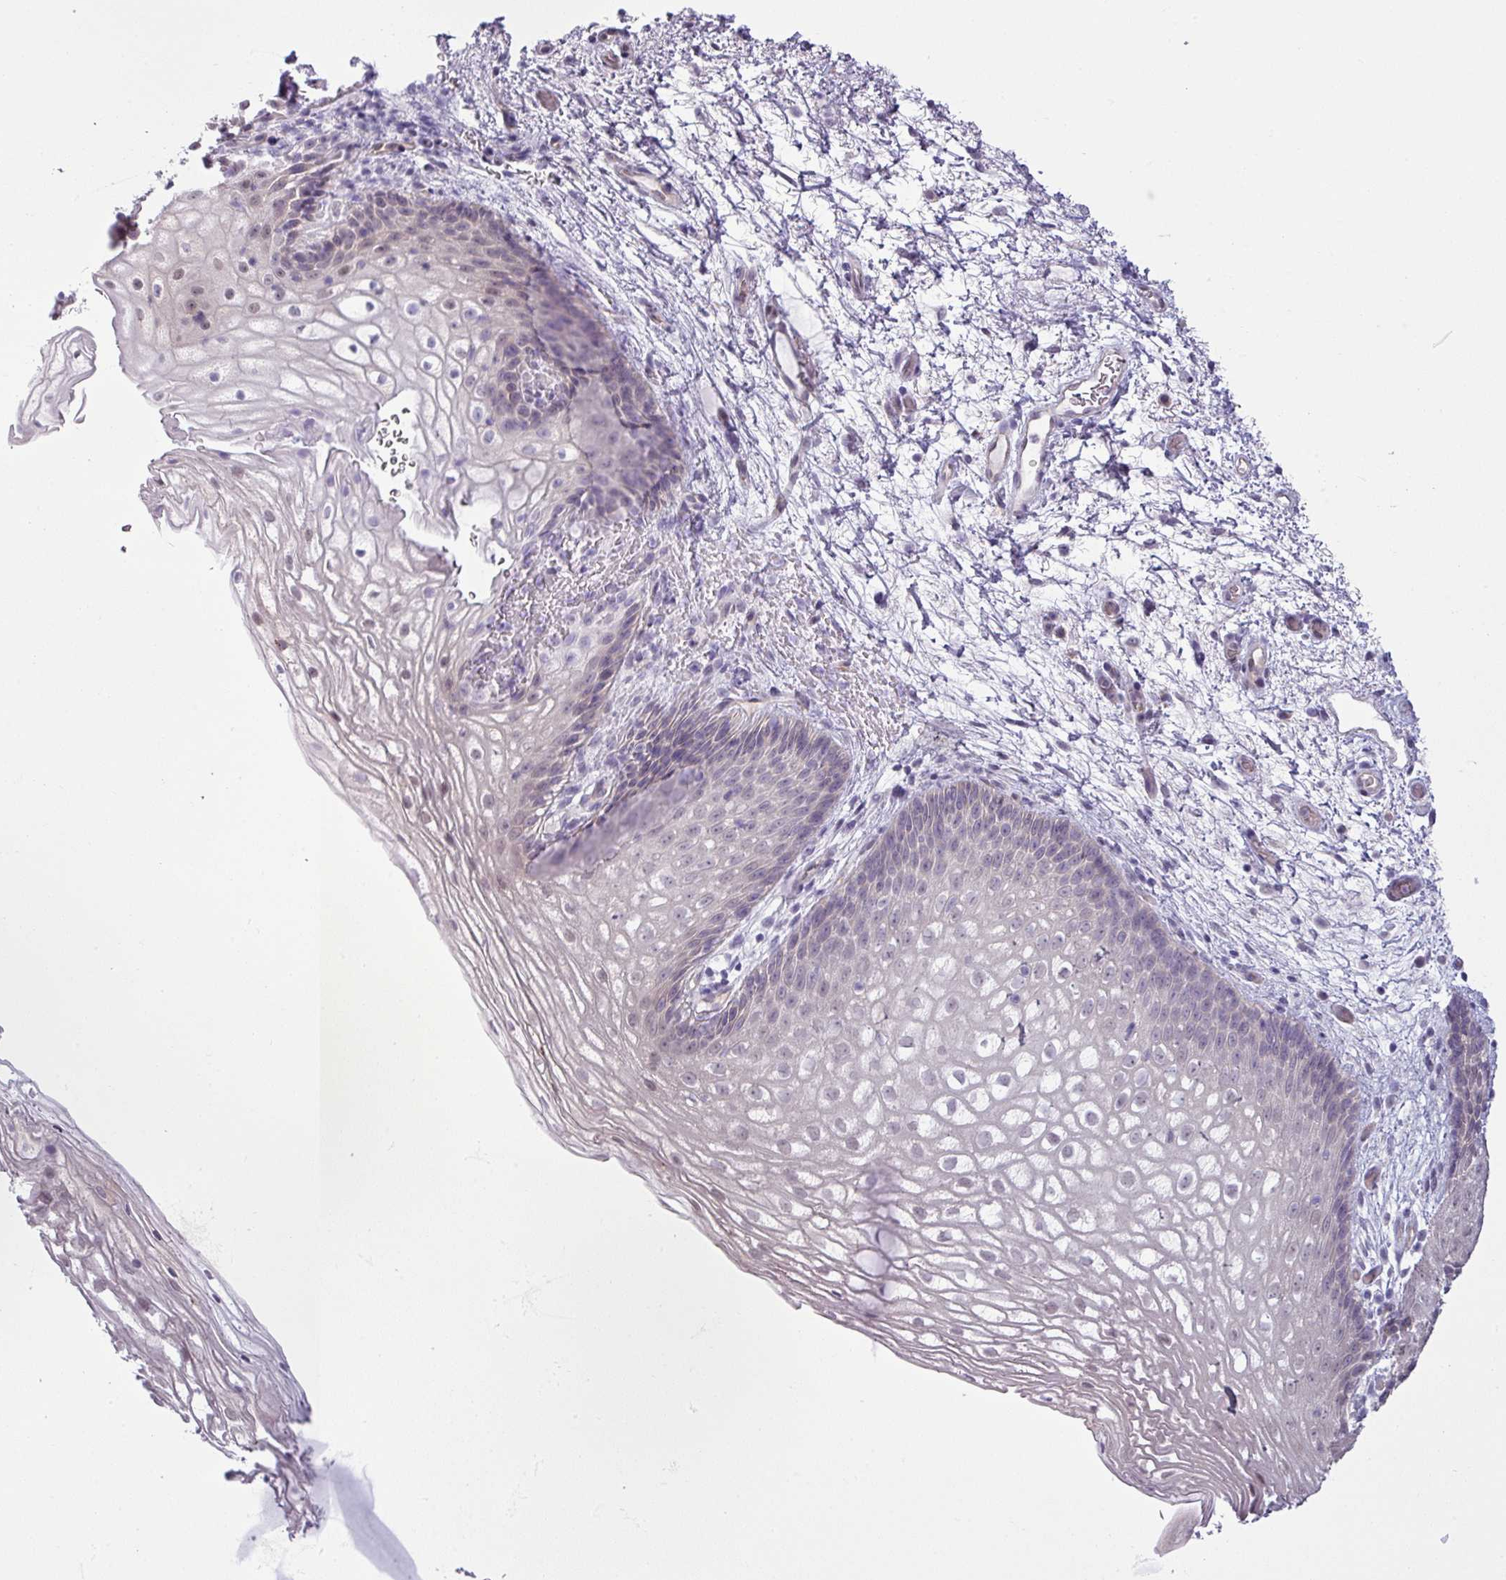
{"staining": {"intensity": "weak", "quantity": "<25%", "location": "nuclear"}, "tissue": "vagina", "cell_type": "Squamous epithelial cells", "image_type": "normal", "snomed": [{"axis": "morphology", "description": "Normal tissue, NOS"}, {"axis": "topography", "description": "Vagina"}], "caption": "Immunohistochemistry (IHC) image of normal human vagina stained for a protein (brown), which displays no staining in squamous epithelial cells.", "gene": "CCDC144A", "patient": {"sex": "female", "age": 47}}